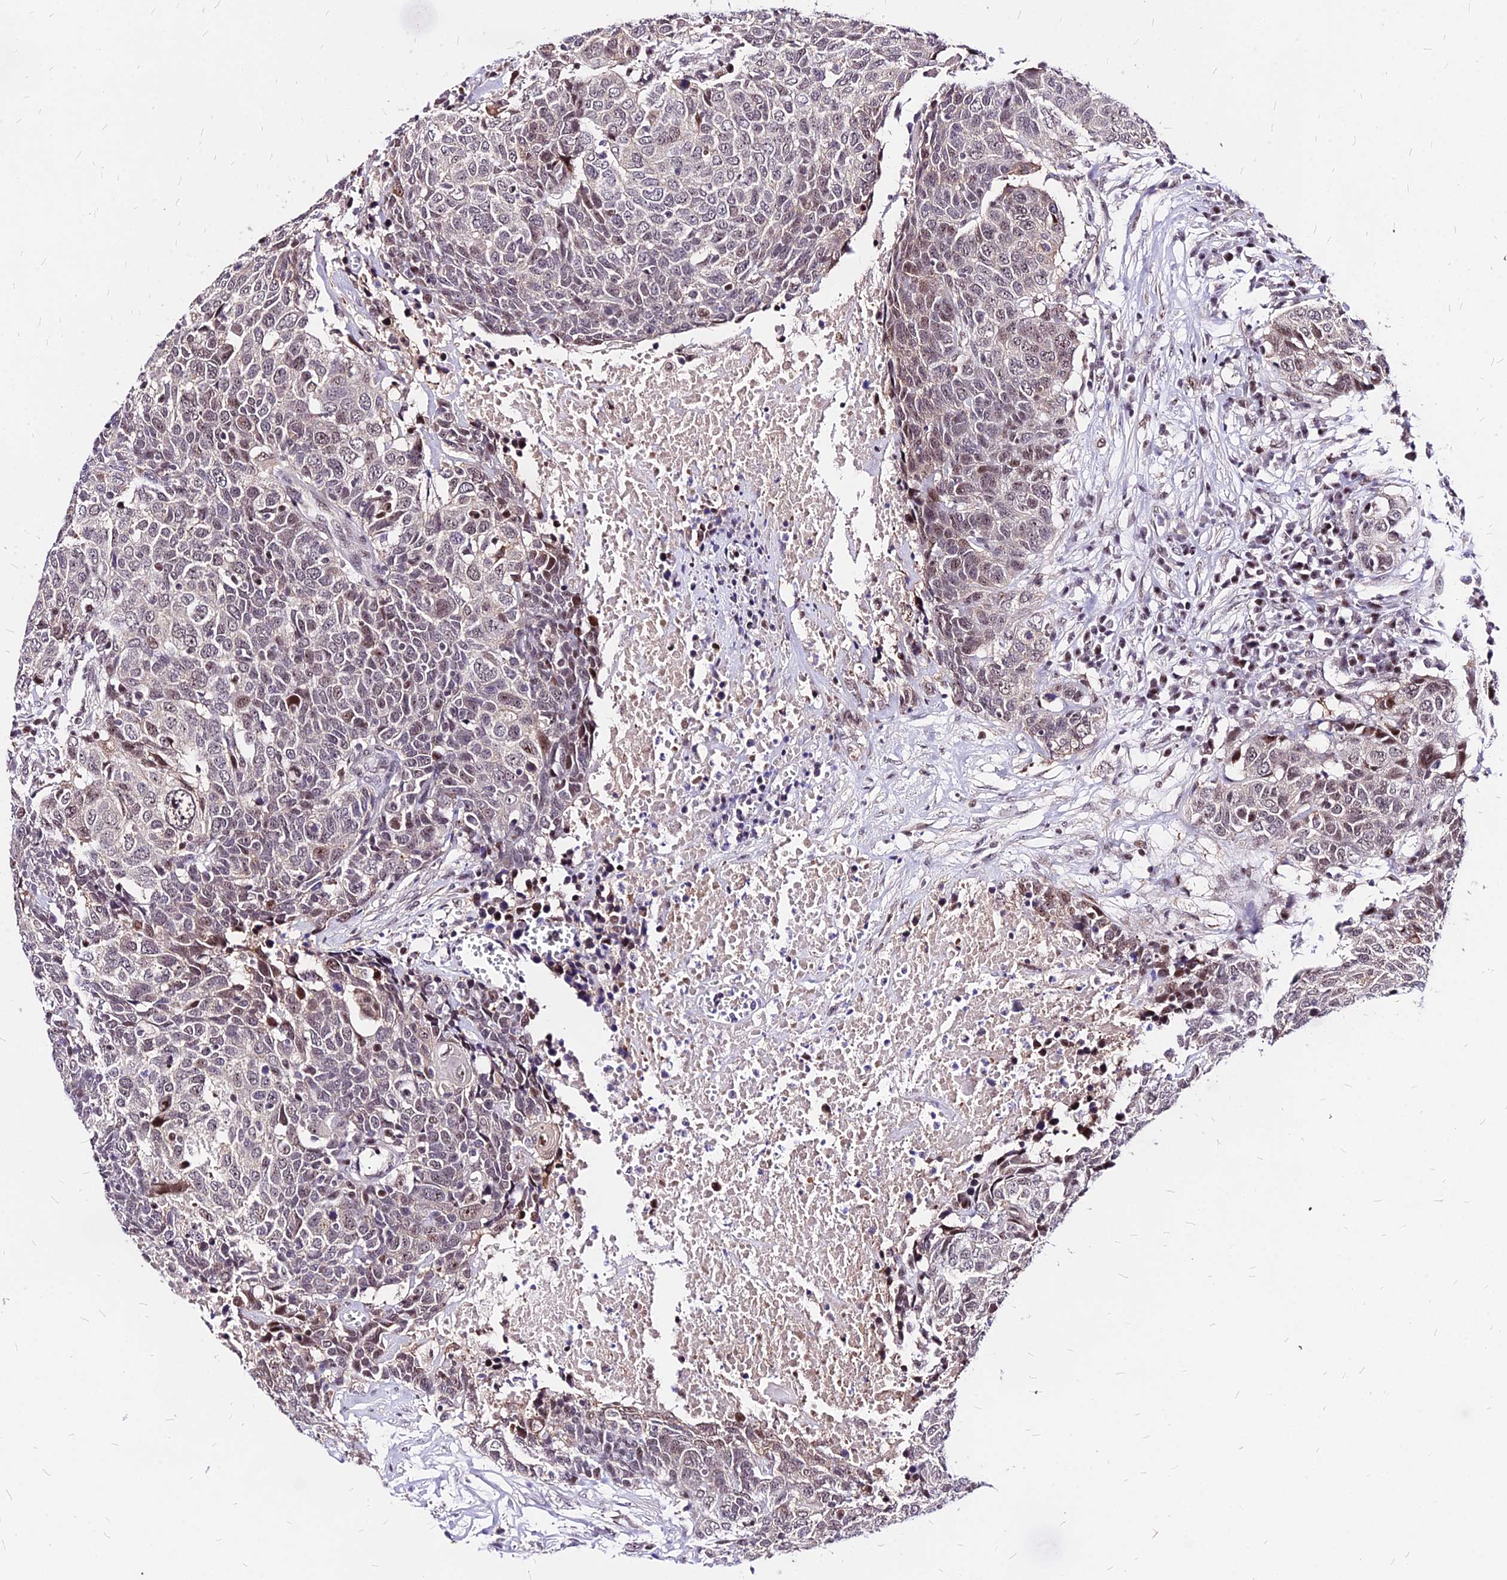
{"staining": {"intensity": "weak", "quantity": "<25%", "location": "nuclear"}, "tissue": "head and neck cancer", "cell_type": "Tumor cells", "image_type": "cancer", "snomed": [{"axis": "morphology", "description": "Squamous cell carcinoma, NOS"}, {"axis": "topography", "description": "Head-Neck"}], "caption": "DAB immunohistochemical staining of head and neck cancer shows no significant positivity in tumor cells. Brightfield microscopy of immunohistochemistry stained with DAB (3,3'-diaminobenzidine) (brown) and hematoxylin (blue), captured at high magnification.", "gene": "DDX55", "patient": {"sex": "male", "age": 66}}